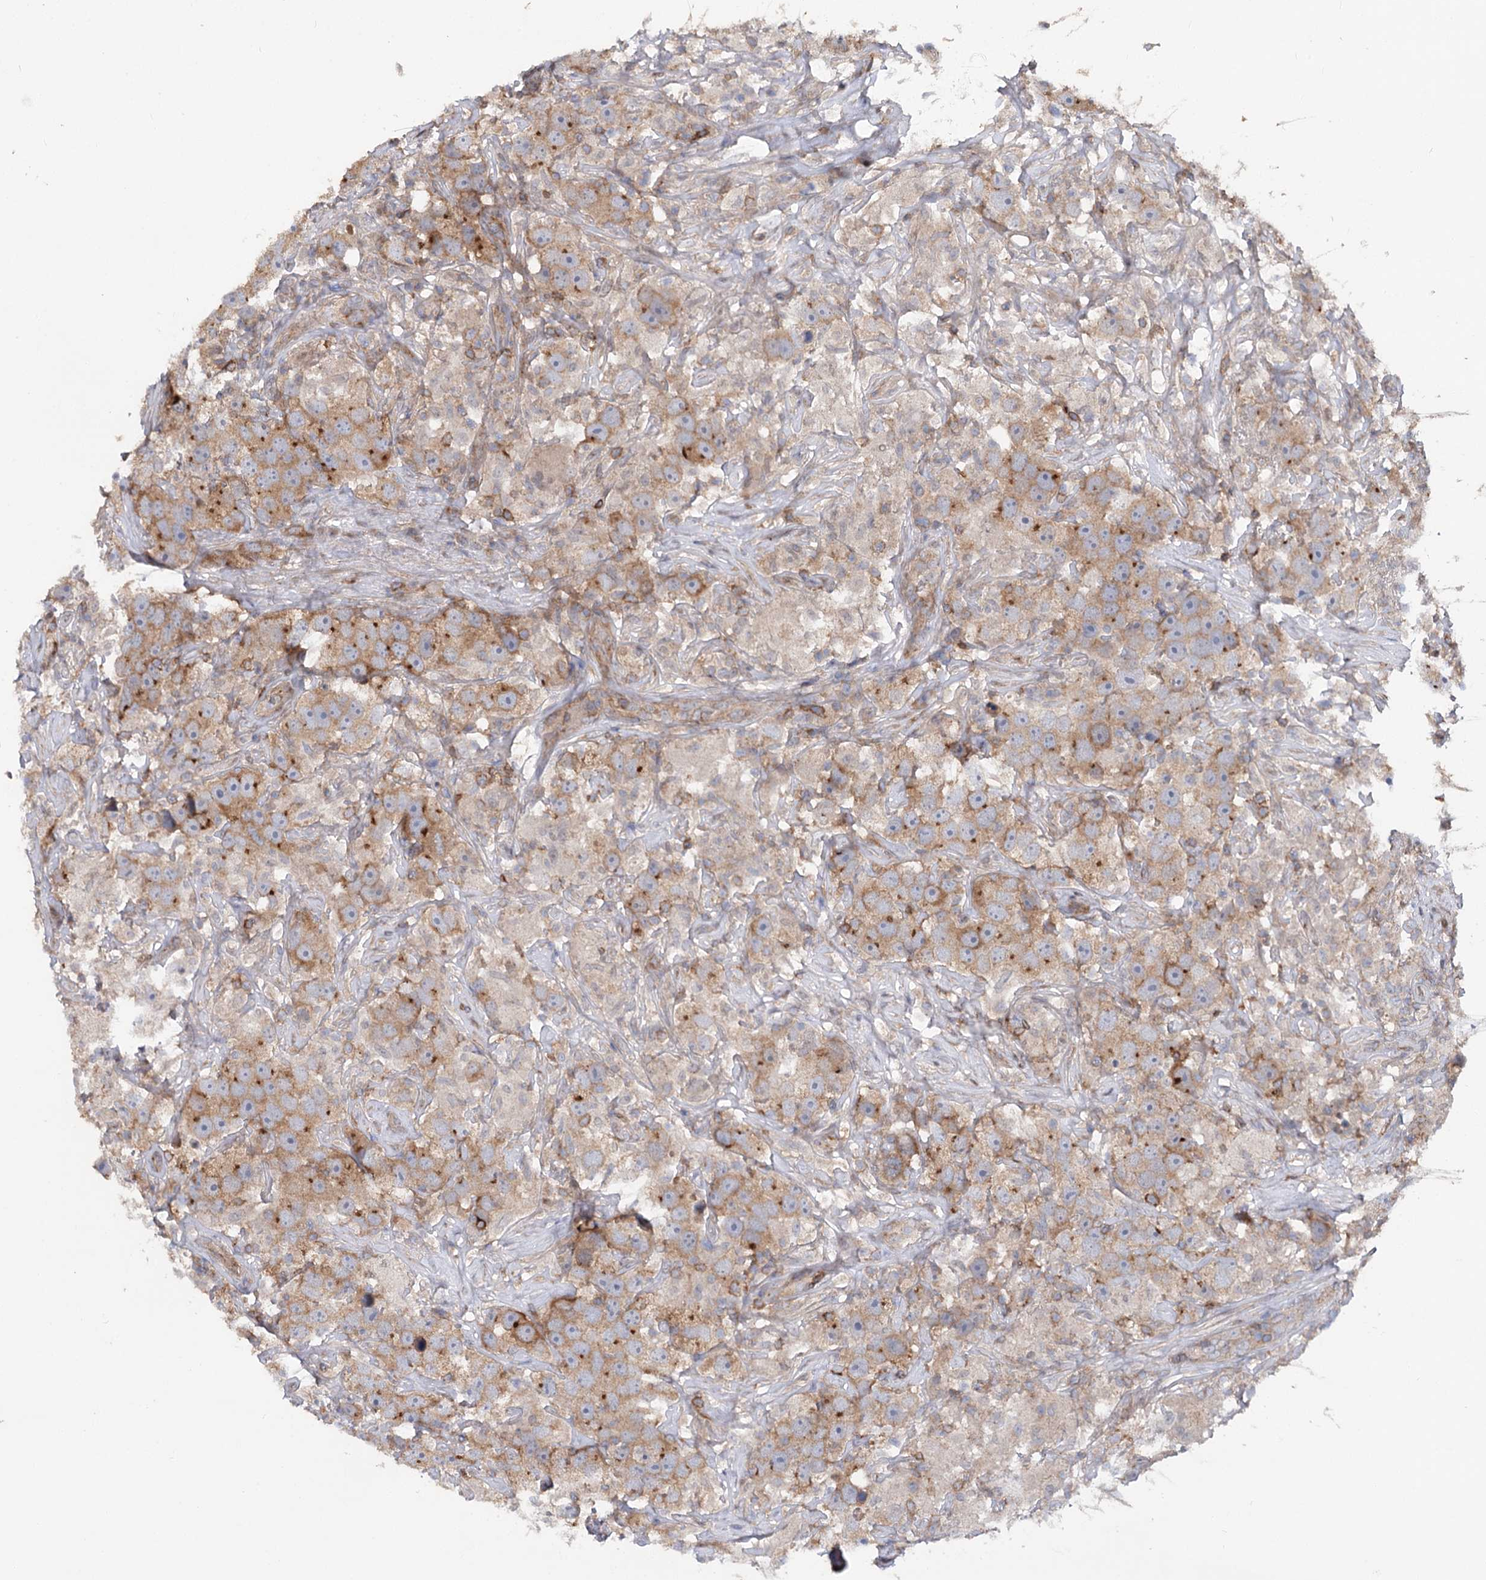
{"staining": {"intensity": "moderate", "quantity": ">75%", "location": "cytoplasmic/membranous"}, "tissue": "testis cancer", "cell_type": "Tumor cells", "image_type": "cancer", "snomed": [{"axis": "morphology", "description": "Seminoma, NOS"}, {"axis": "topography", "description": "Testis"}], "caption": "Testis cancer (seminoma) stained with a protein marker demonstrates moderate staining in tumor cells.", "gene": "STX6", "patient": {"sex": "male", "age": 49}}